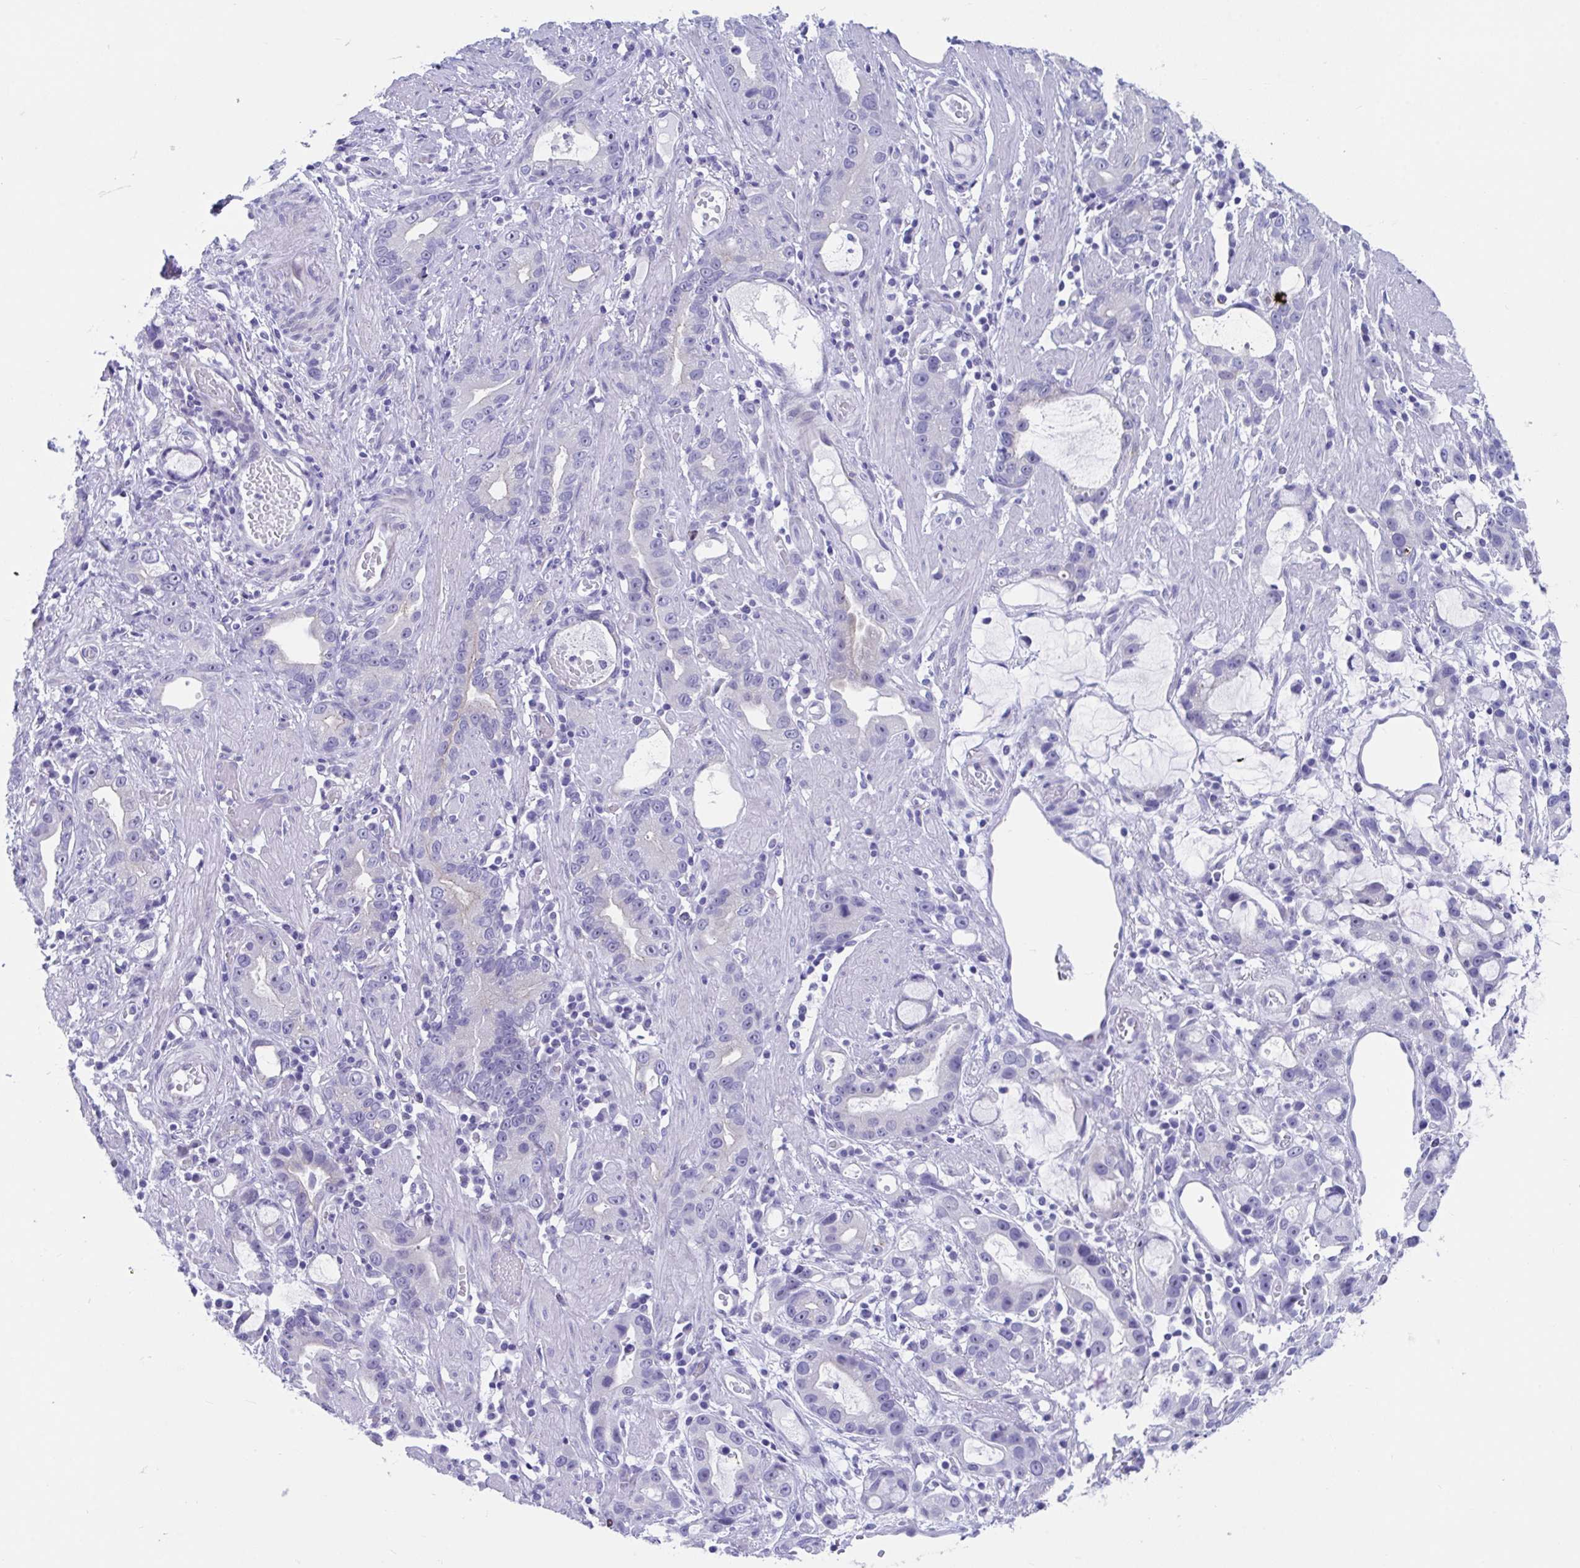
{"staining": {"intensity": "negative", "quantity": "none", "location": "none"}, "tissue": "stomach cancer", "cell_type": "Tumor cells", "image_type": "cancer", "snomed": [{"axis": "morphology", "description": "Adenocarcinoma, NOS"}, {"axis": "topography", "description": "Stomach"}], "caption": "Immunohistochemical staining of human stomach cancer (adenocarcinoma) exhibits no significant positivity in tumor cells.", "gene": "TTC30B", "patient": {"sex": "male", "age": 55}}